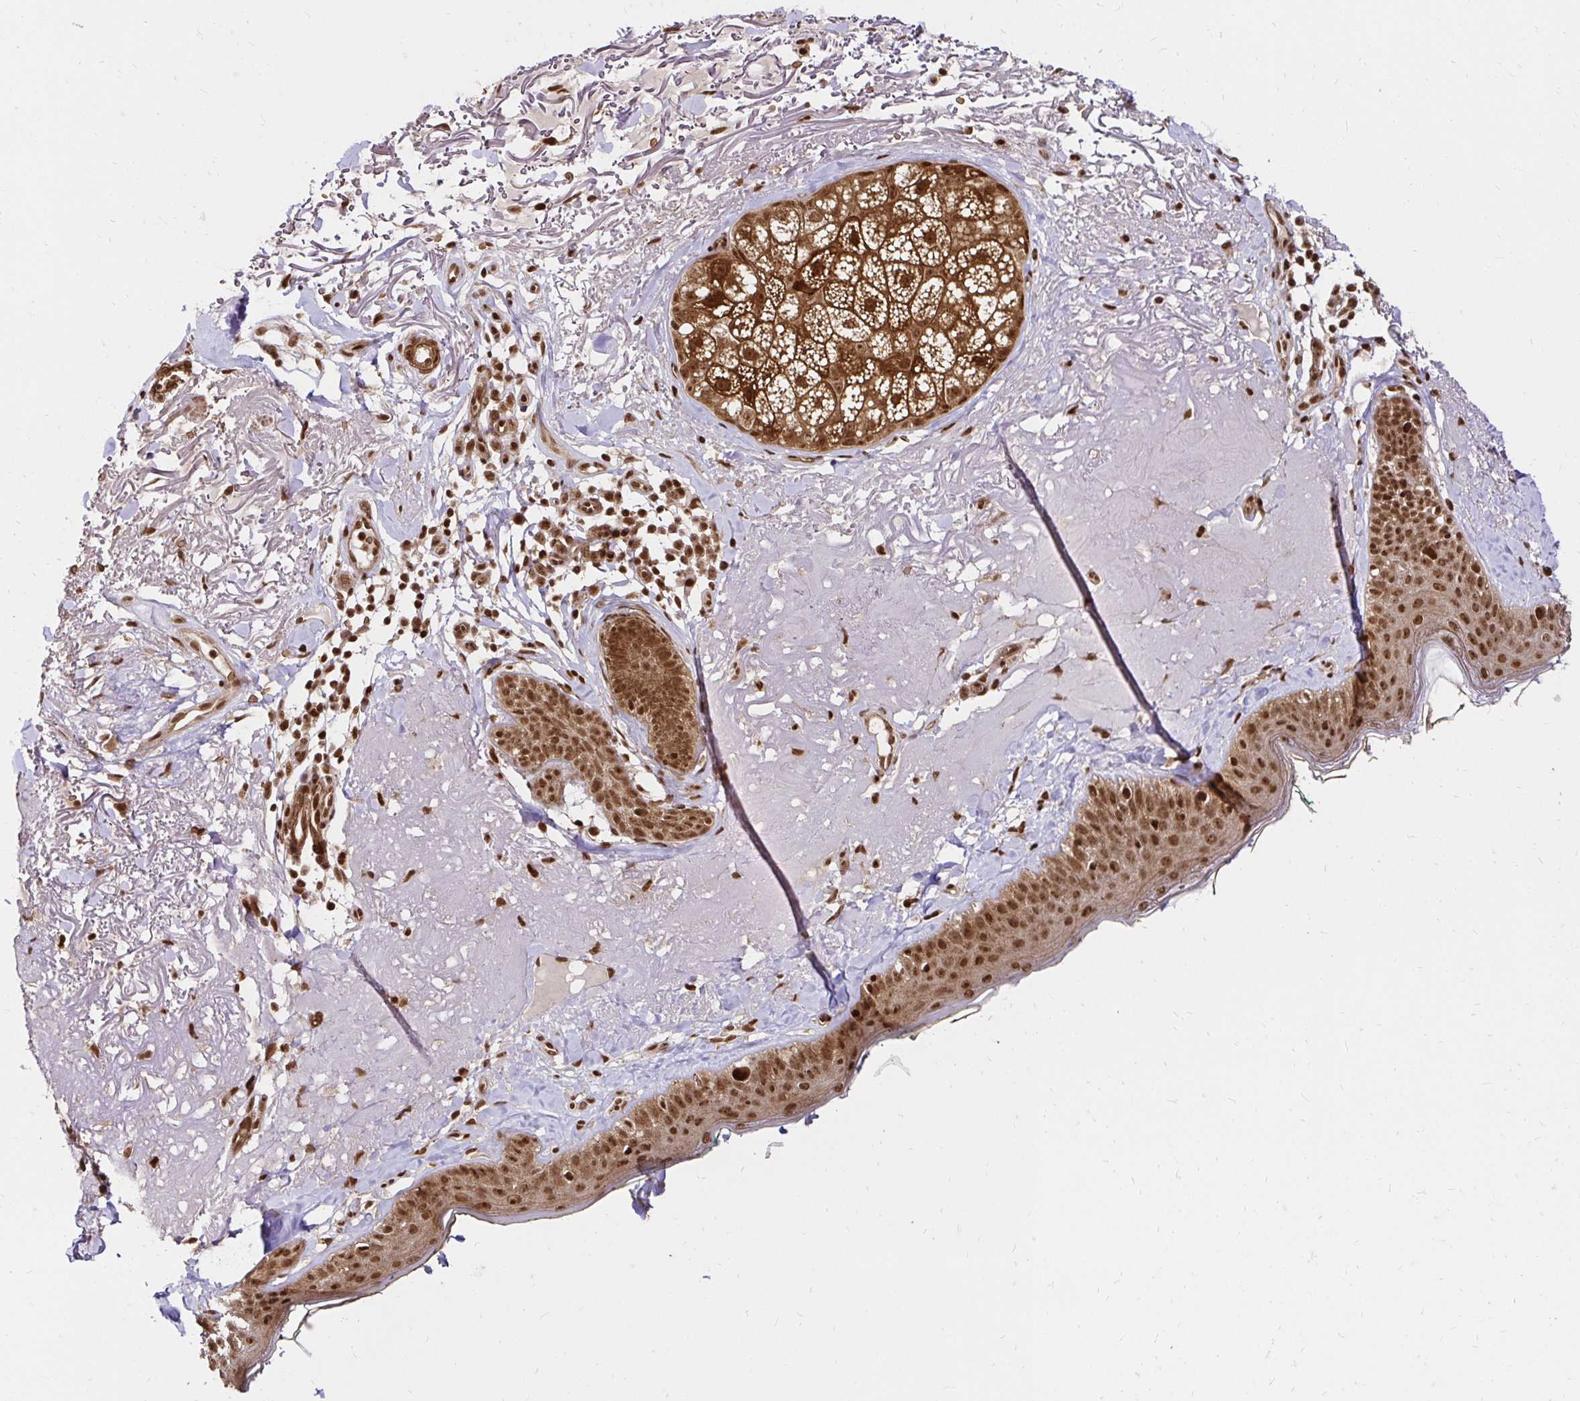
{"staining": {"intensity": "strong", "quantity": ">75%", "location": "nuclear"}, "tissue": "skin", "cell_type": "Fibroblasts", "image_type": "normal", "snomed": [{"axis": "morphology", "description": "Normal tissue, NOS"}, {"axis": "topography", "description": "Skin"}], "caption": "This photomicrograph exhibits immunohistochemistry (IHC) staining of normal skin, with high strong nuclear staining in about >75% of fibroblasts.", "gene": "GLYR1", "patient": {"sex": "male", "age": 73}}